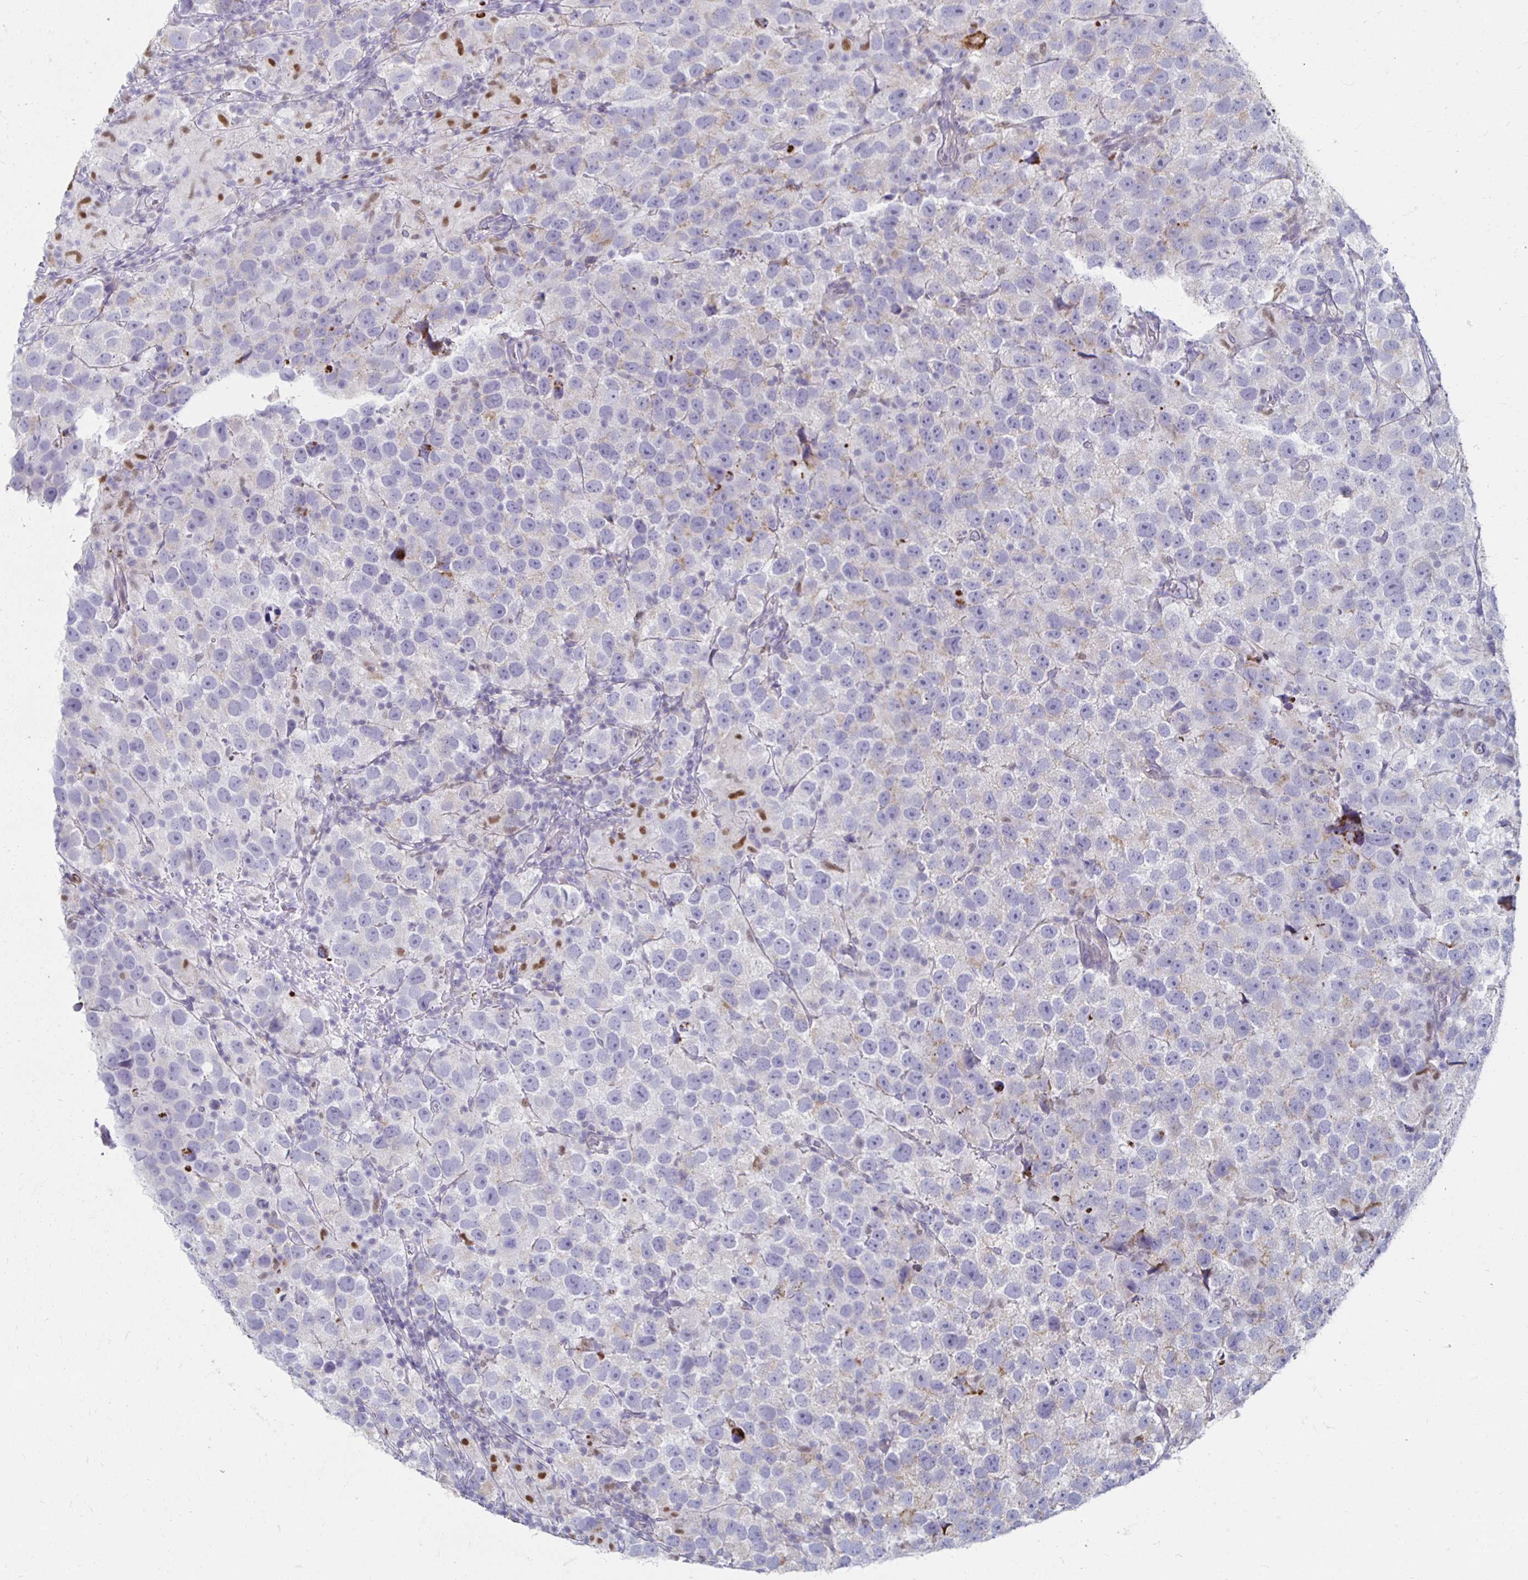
{"staining": {"intensity": "negative", "quantity": "none", "location": "none"}, "tissue": "testis cancer", "cell_type": "Tumor cells", "image_type": "cancer", "snomed": [{"axis": "morphology", "description": "Seminoma, NOS"}, {"axis": "topography", "description": "Testis"}], "caption": "Tumor cells show no significant protein positivity in seminoma (testis).", "gene": "NOCT", "patient": {"sex": "male", "age": 26}}